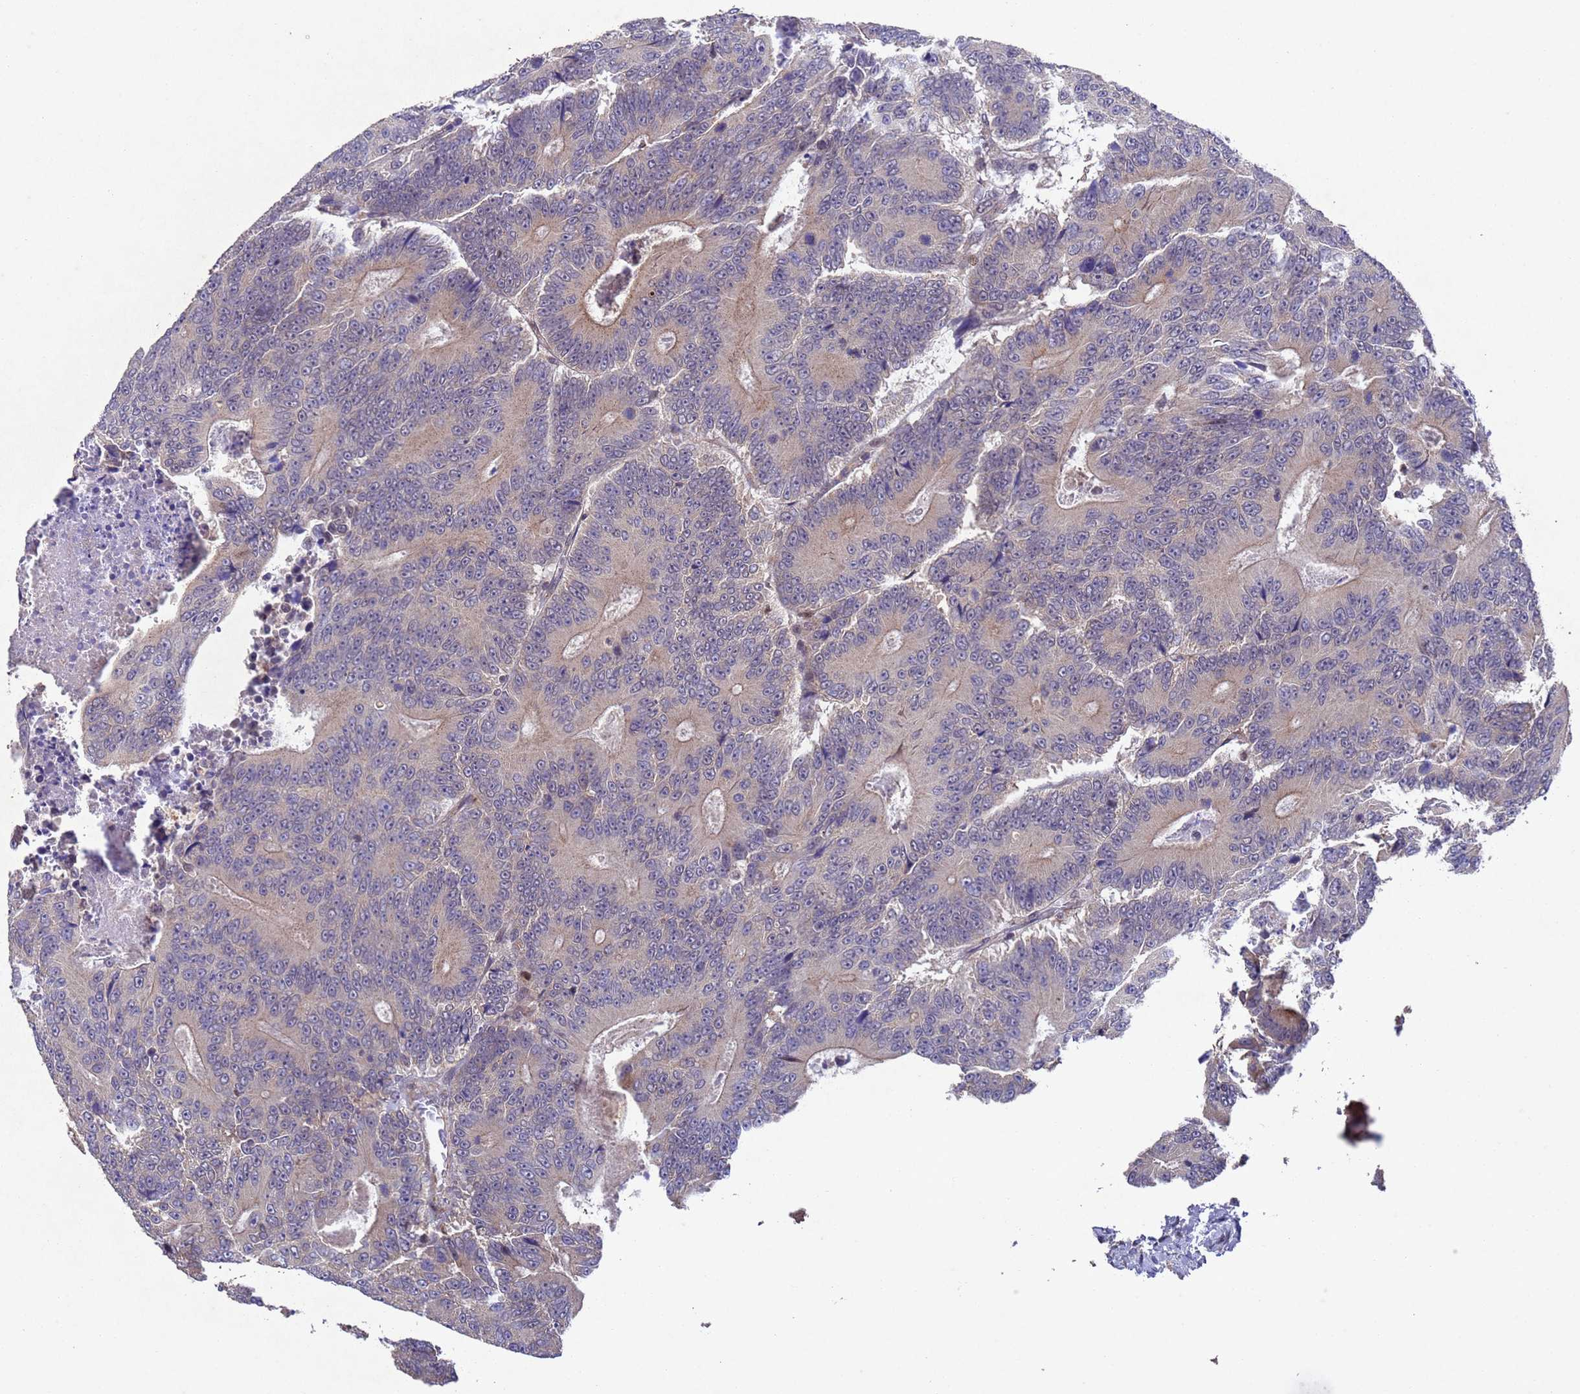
{"staining": {"intensity": "moderate", "quantity": "25%-75%", "location": "cytoplasmic/membranous"}, "tissue": "colorectal cancer", "cell_type": "Tumor cells", "image_type": "cancer", "snomed": [{"axis": "morphology", "description": "Adenocarcinoma, NOS"}, {"axis": "topography", "description": "Colon"}], "caption": "Moderate cytoplasmic/membranous positivity is identified in approximately 25%-75% of tumor cells in colorectal cancer.", "gene": "TBK1", "patient": {"sex": "male", "age": 83}}